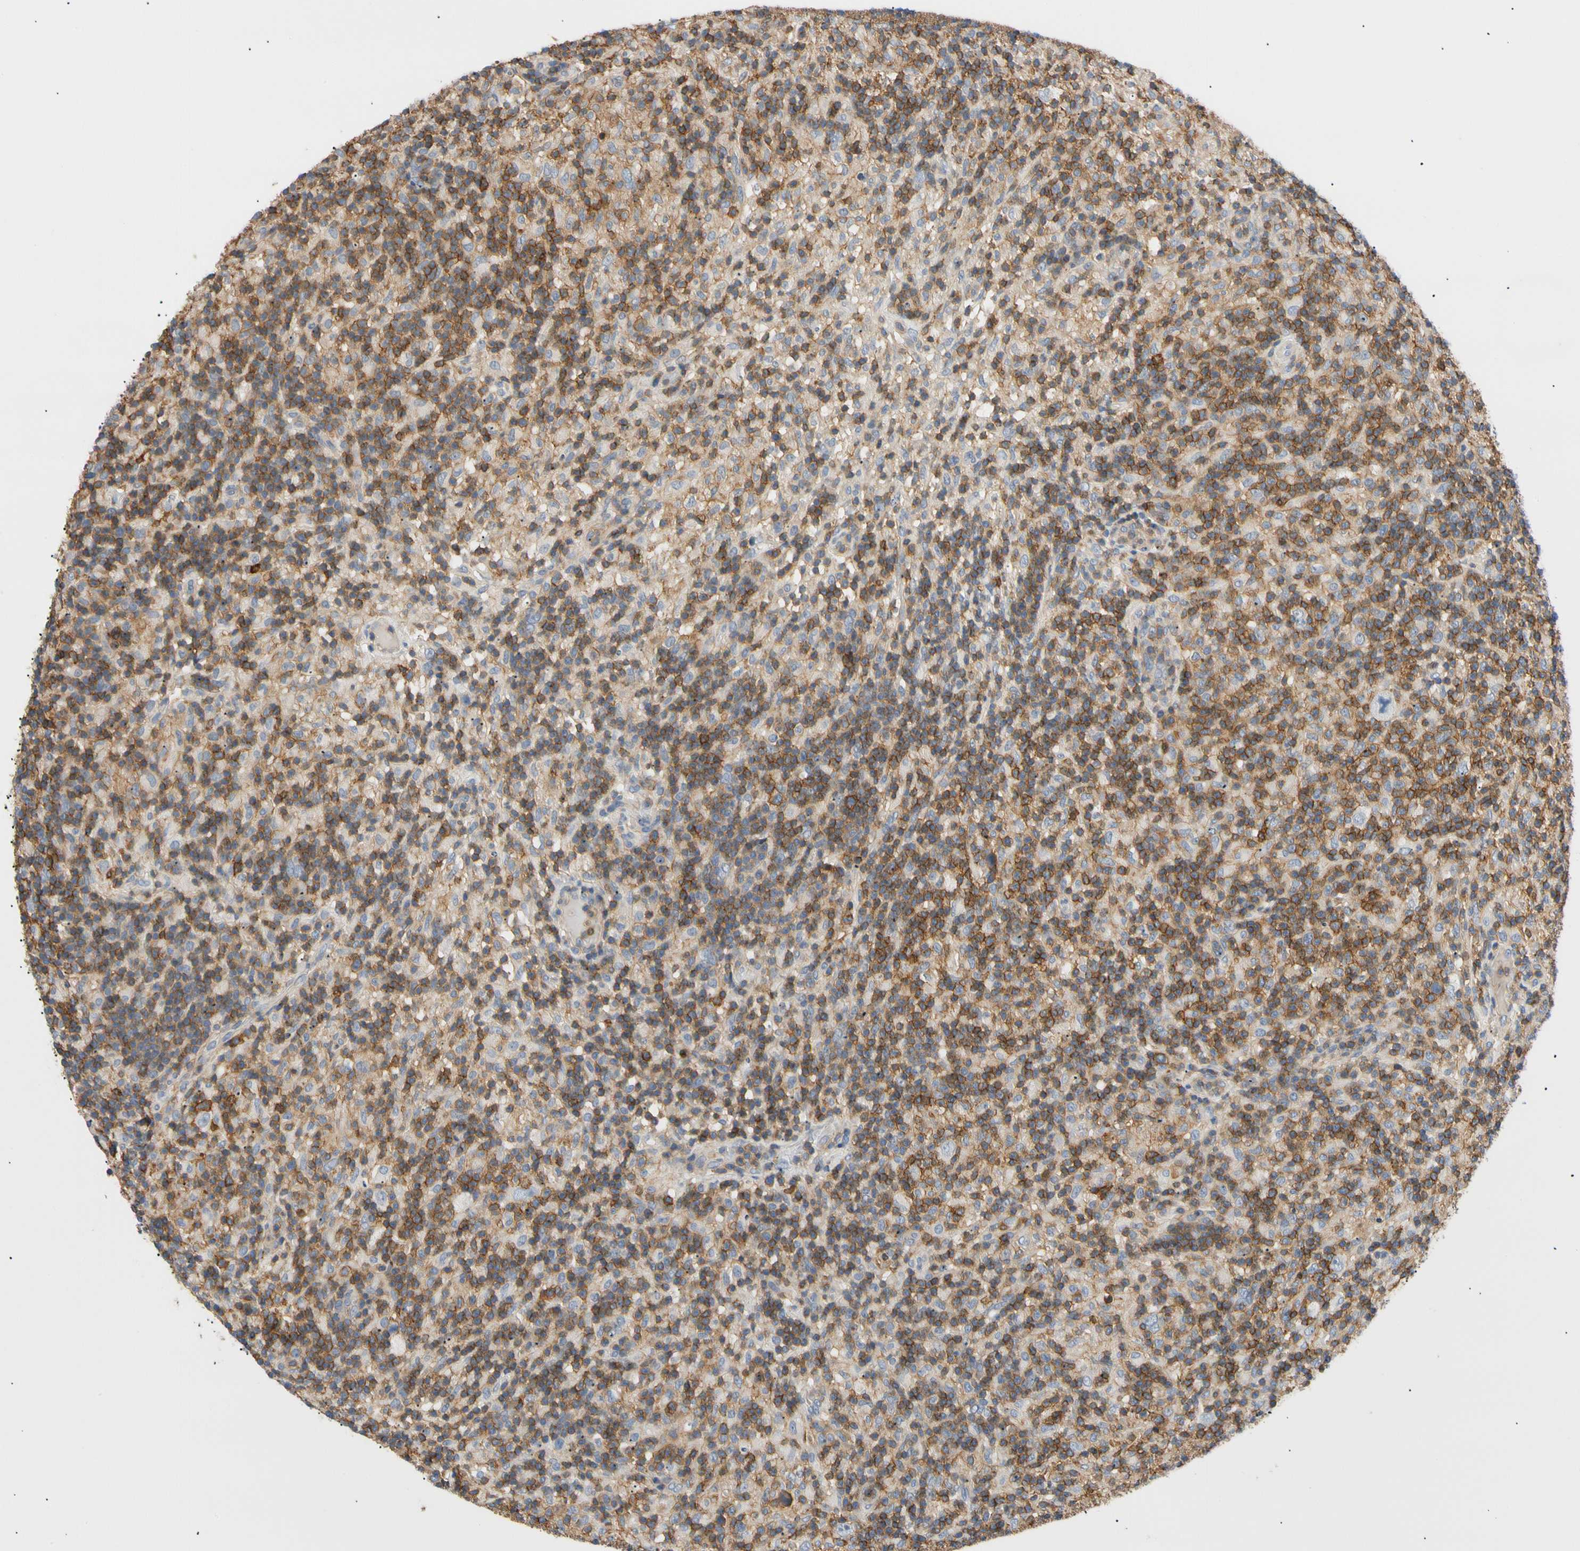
{"staining": {"intensity": "negative", "quantity": "none", "location": "none"}, "tissue": "lymphoma", "cell_type": "Tumor cells", "image_type": "cancer", "snomed": [{"axis": "morphology", "description": "Hodgkin's disease, NOS"}, {"axis": "topography", "description": "Lymph node"}], "caption": "Image shows no significant protein expression in tumor cells of Hodgkin's disease.", "gene": "TNFRSF18", "patient": {"sex": "male", "age": 70}}